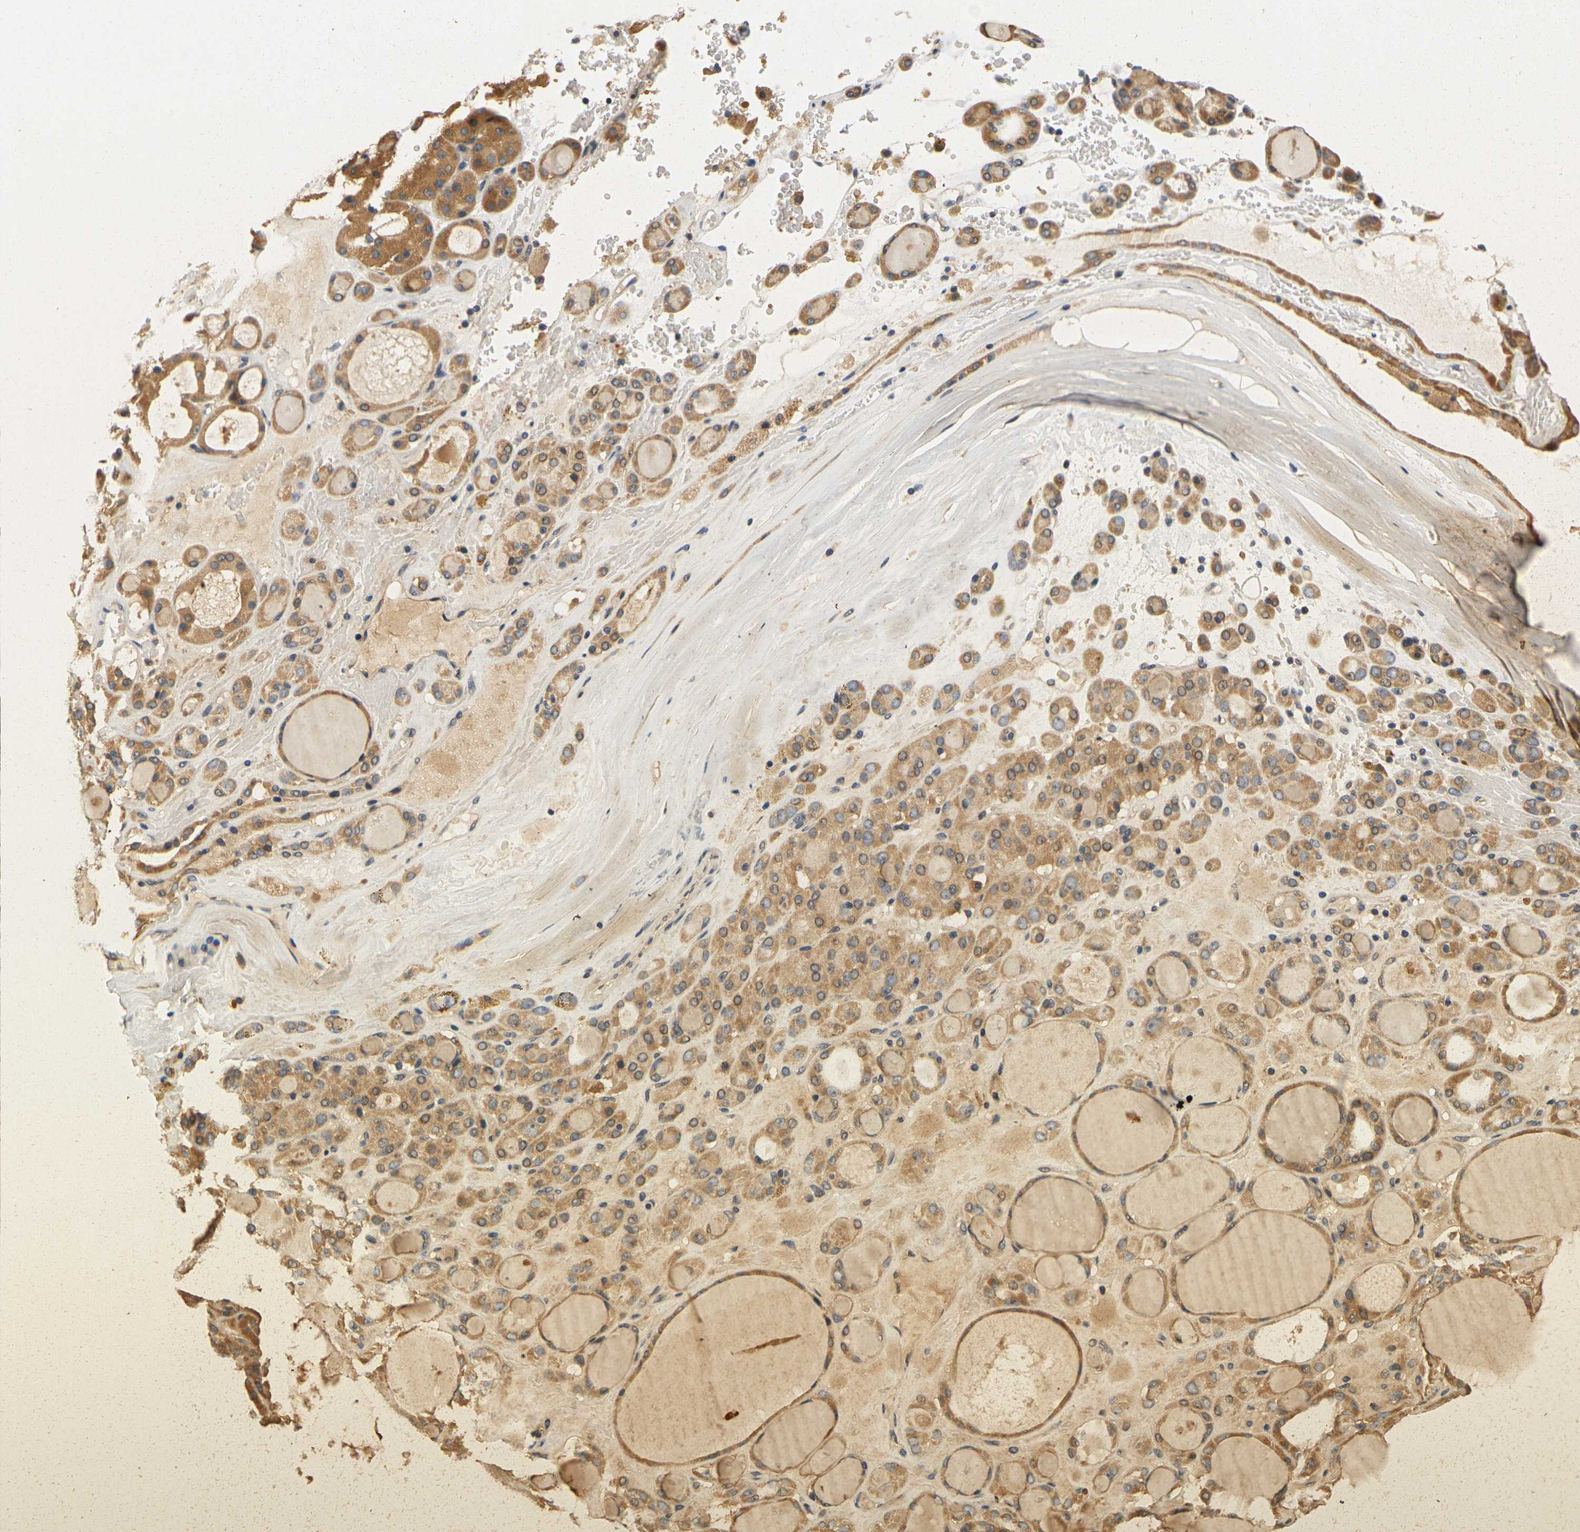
{"staining": {"intensity": "moderate", "quantity": ">75%", "location": "cytoplasmic/membranous"}, "tissue": "thyroid gland", "cell_type": "Glandular cells", "image_type": "normal", "snomed": [{"axis": "morphology", "description": "Normal tissue, NOS"}, {"axis": "morphology", "description": "Carcinoma, NOS"}, {"axis": "topography", "description": "Thyroid gland"}], "caption": "Thyroid gland stained with immunohistochemistry (IHC) shows moderate cytoplasmic/membranous positivity in approximately >75% of glandular cells. Using DAB (brown) and hematoxylin (blue) stains, captured at high magnification using brightfield microscopy.", "gene": "GDAP1", "patient": {"sex": "female", "age": 86}}